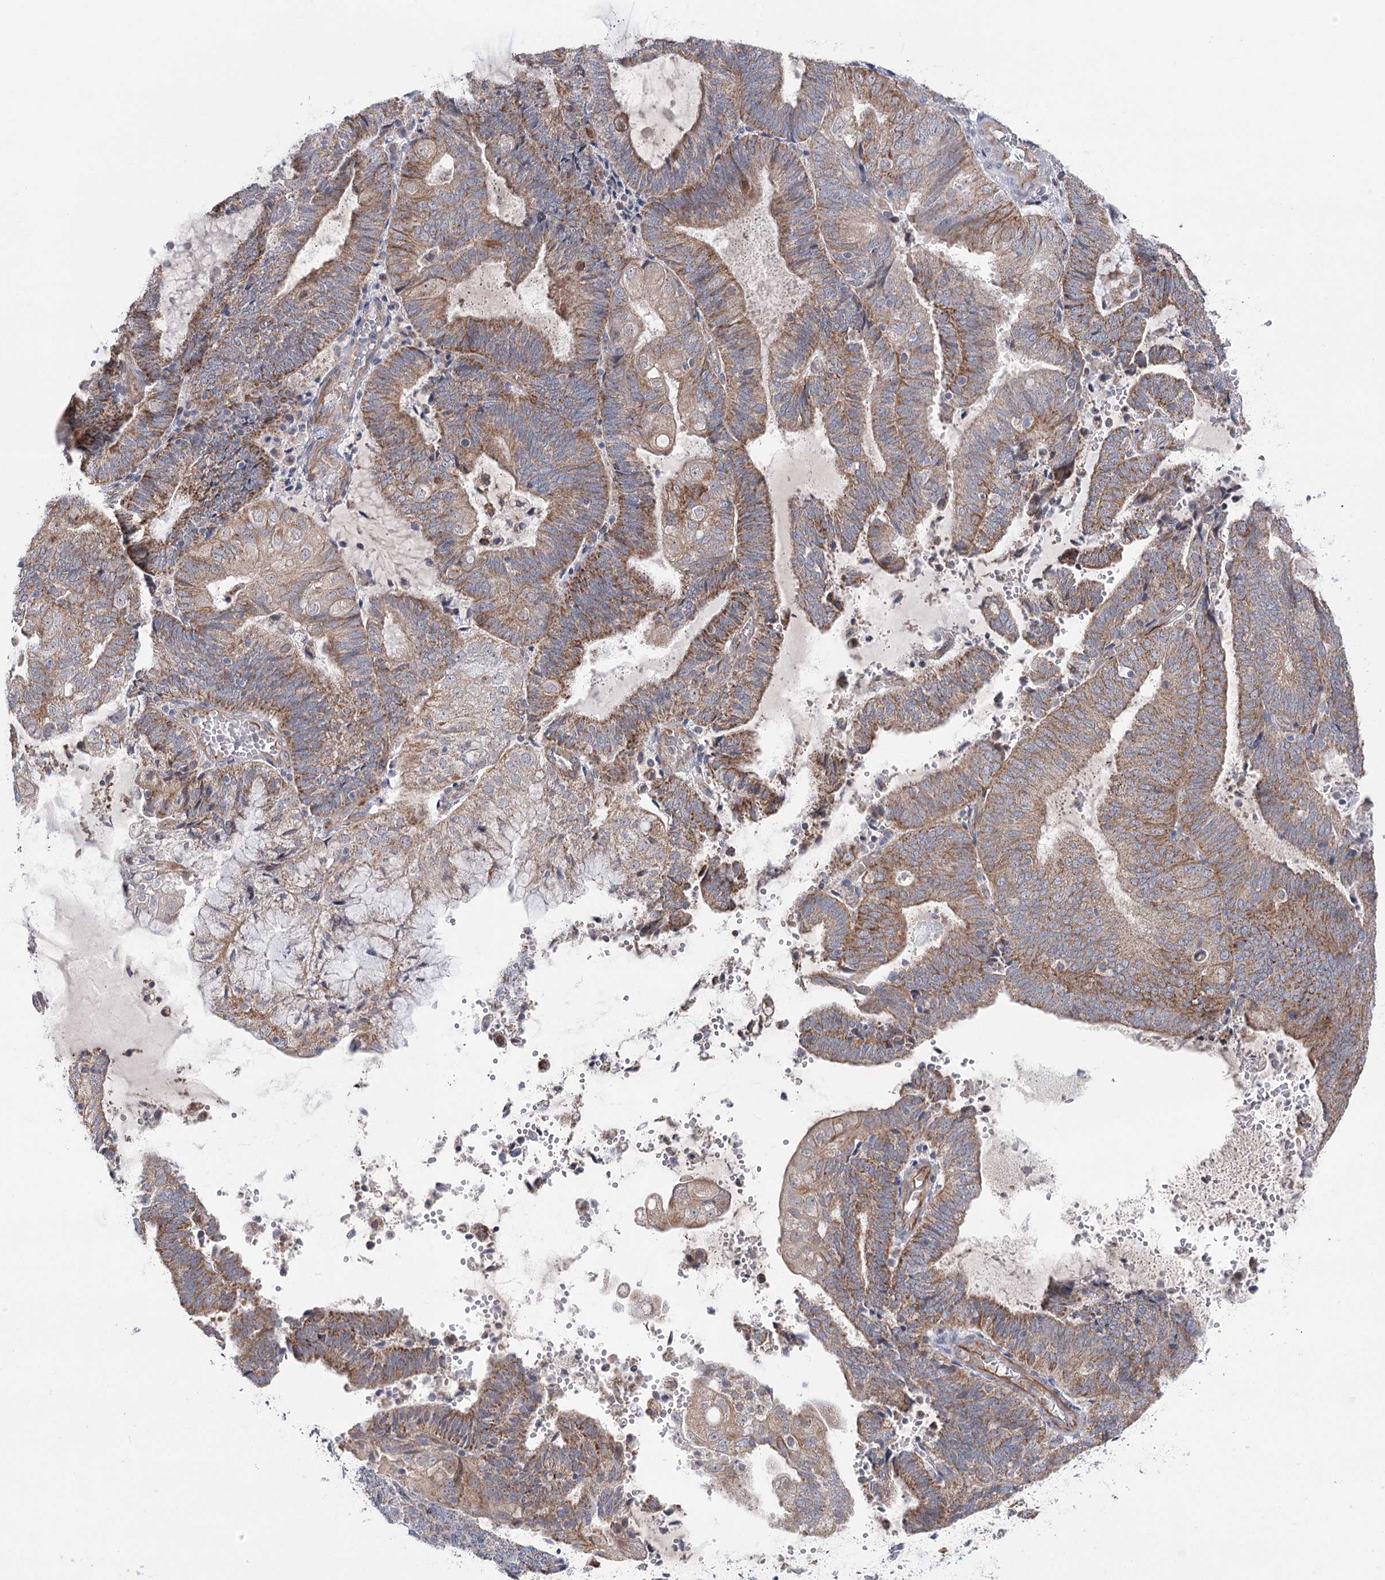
{"staining": {"intensity": "moderate", "quantity": ">75%", "location": "cytoplasmic/membranous"}, "tissue": "endometrial cancer", "cell_type": "Tumor cells", "image_type": "cancer", "snomed": [{"axis": "morphology", "description": "Adenocarcinoma, NOS"}, {"axis": "topography", "description": "Endometrium"}], "caption": "This is an image of immunohistochemistry staining of endometrial cancer, which shows moderate staining in the cytoplasmic/membranous of tumor cells.", "gene": "ECHDC3", "patient": {"sex": "female", "age": 81}}